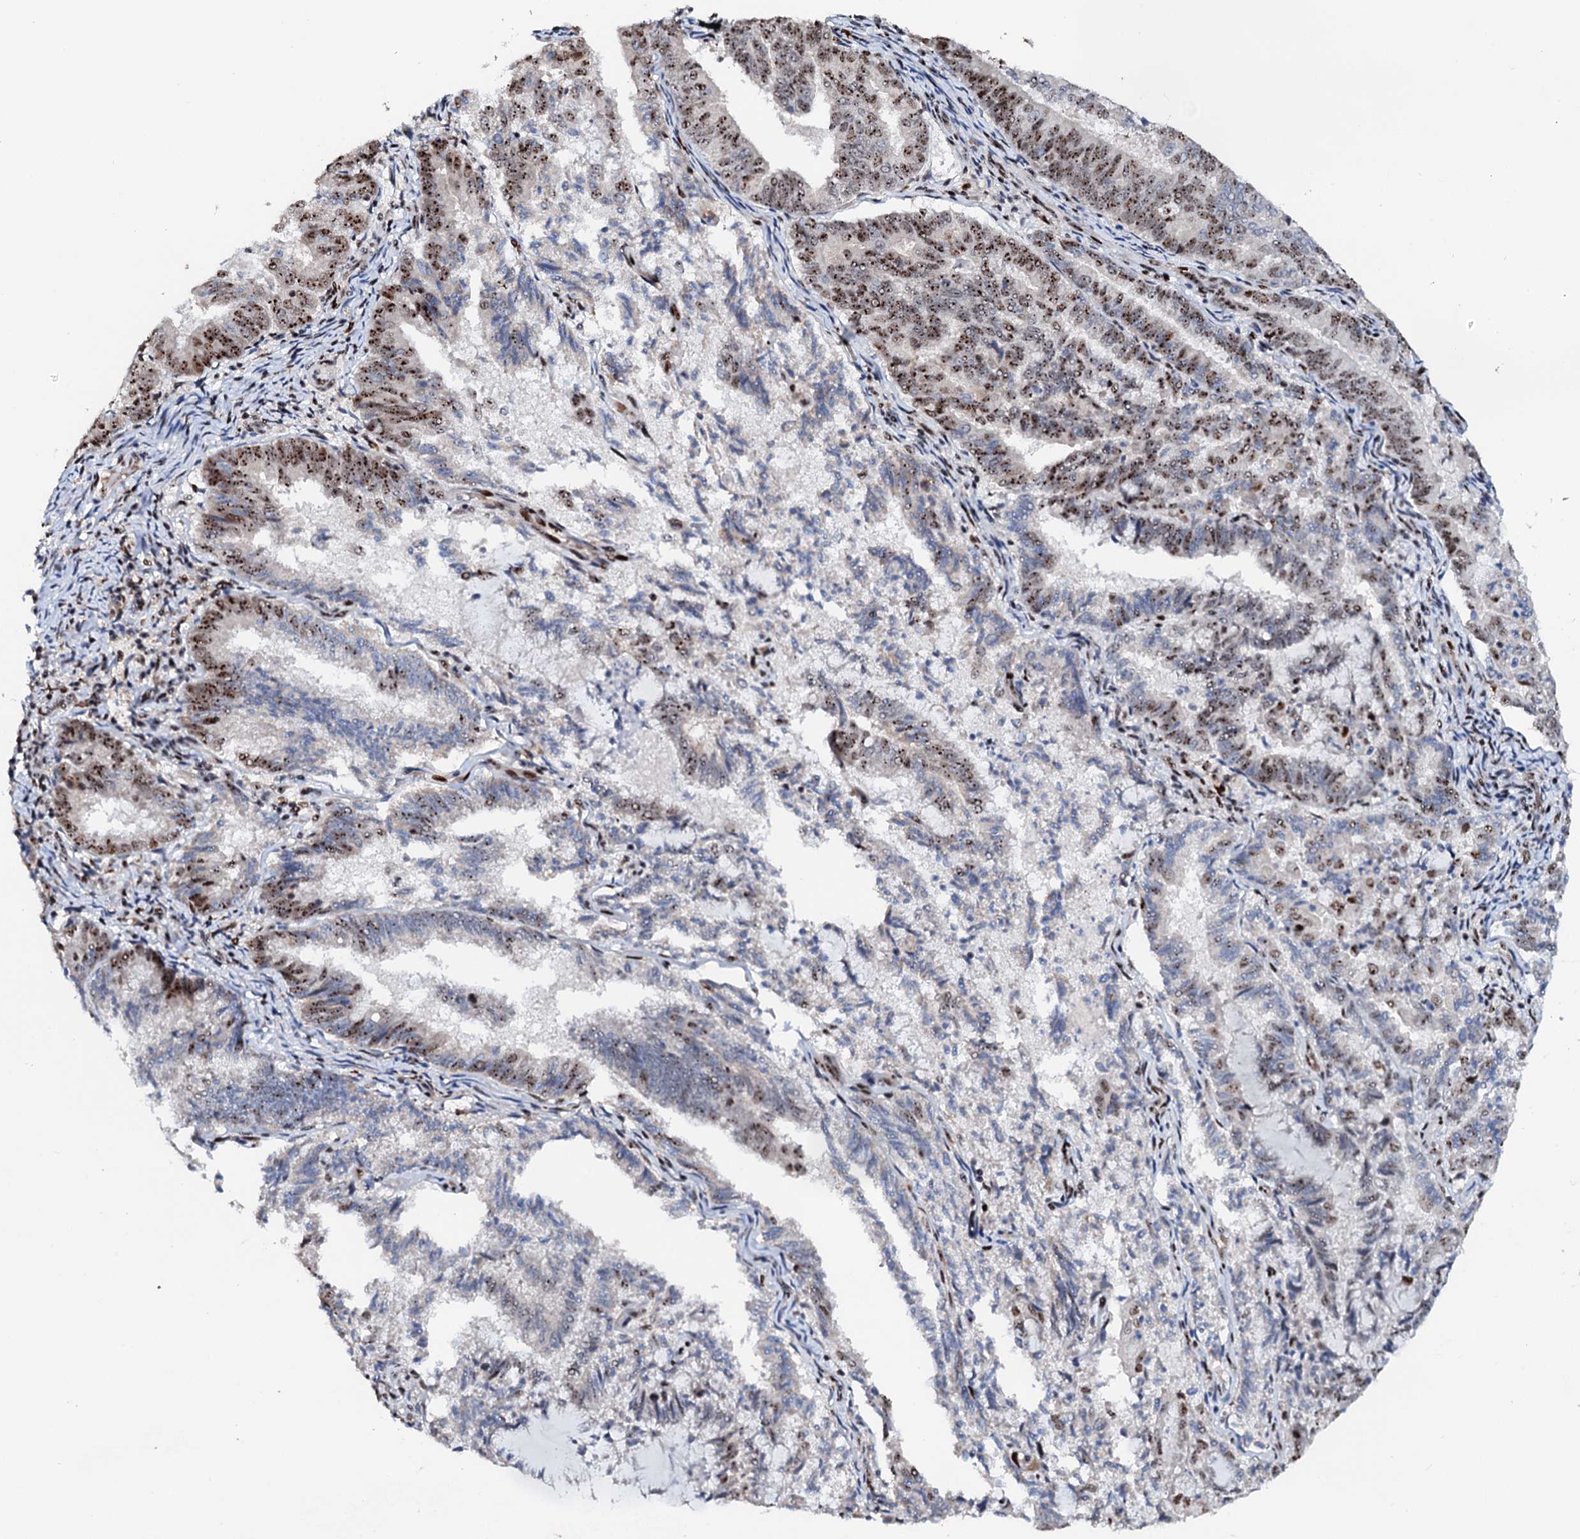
{"staining": {"intensity": "moderate", "quantity": "25%-75%", "location": "nuclear"}, "tissue": "endometrial cancer", "cell_type": "Tumor cells", "image_type": "cancer", "snomed": [{"axis": "morphology", "description": "Adenocarcinoma, NOS"}, {"axis": "topography", "description": "Endometrium"}], "caption": "Endometrial adenocarcinoma stained with a brown dye displays moderate nuclear positive expression in about 25%-75% of tumor cells.", "gene": "NEUROG3", "patient": {"sex": "female", "age": 80}}